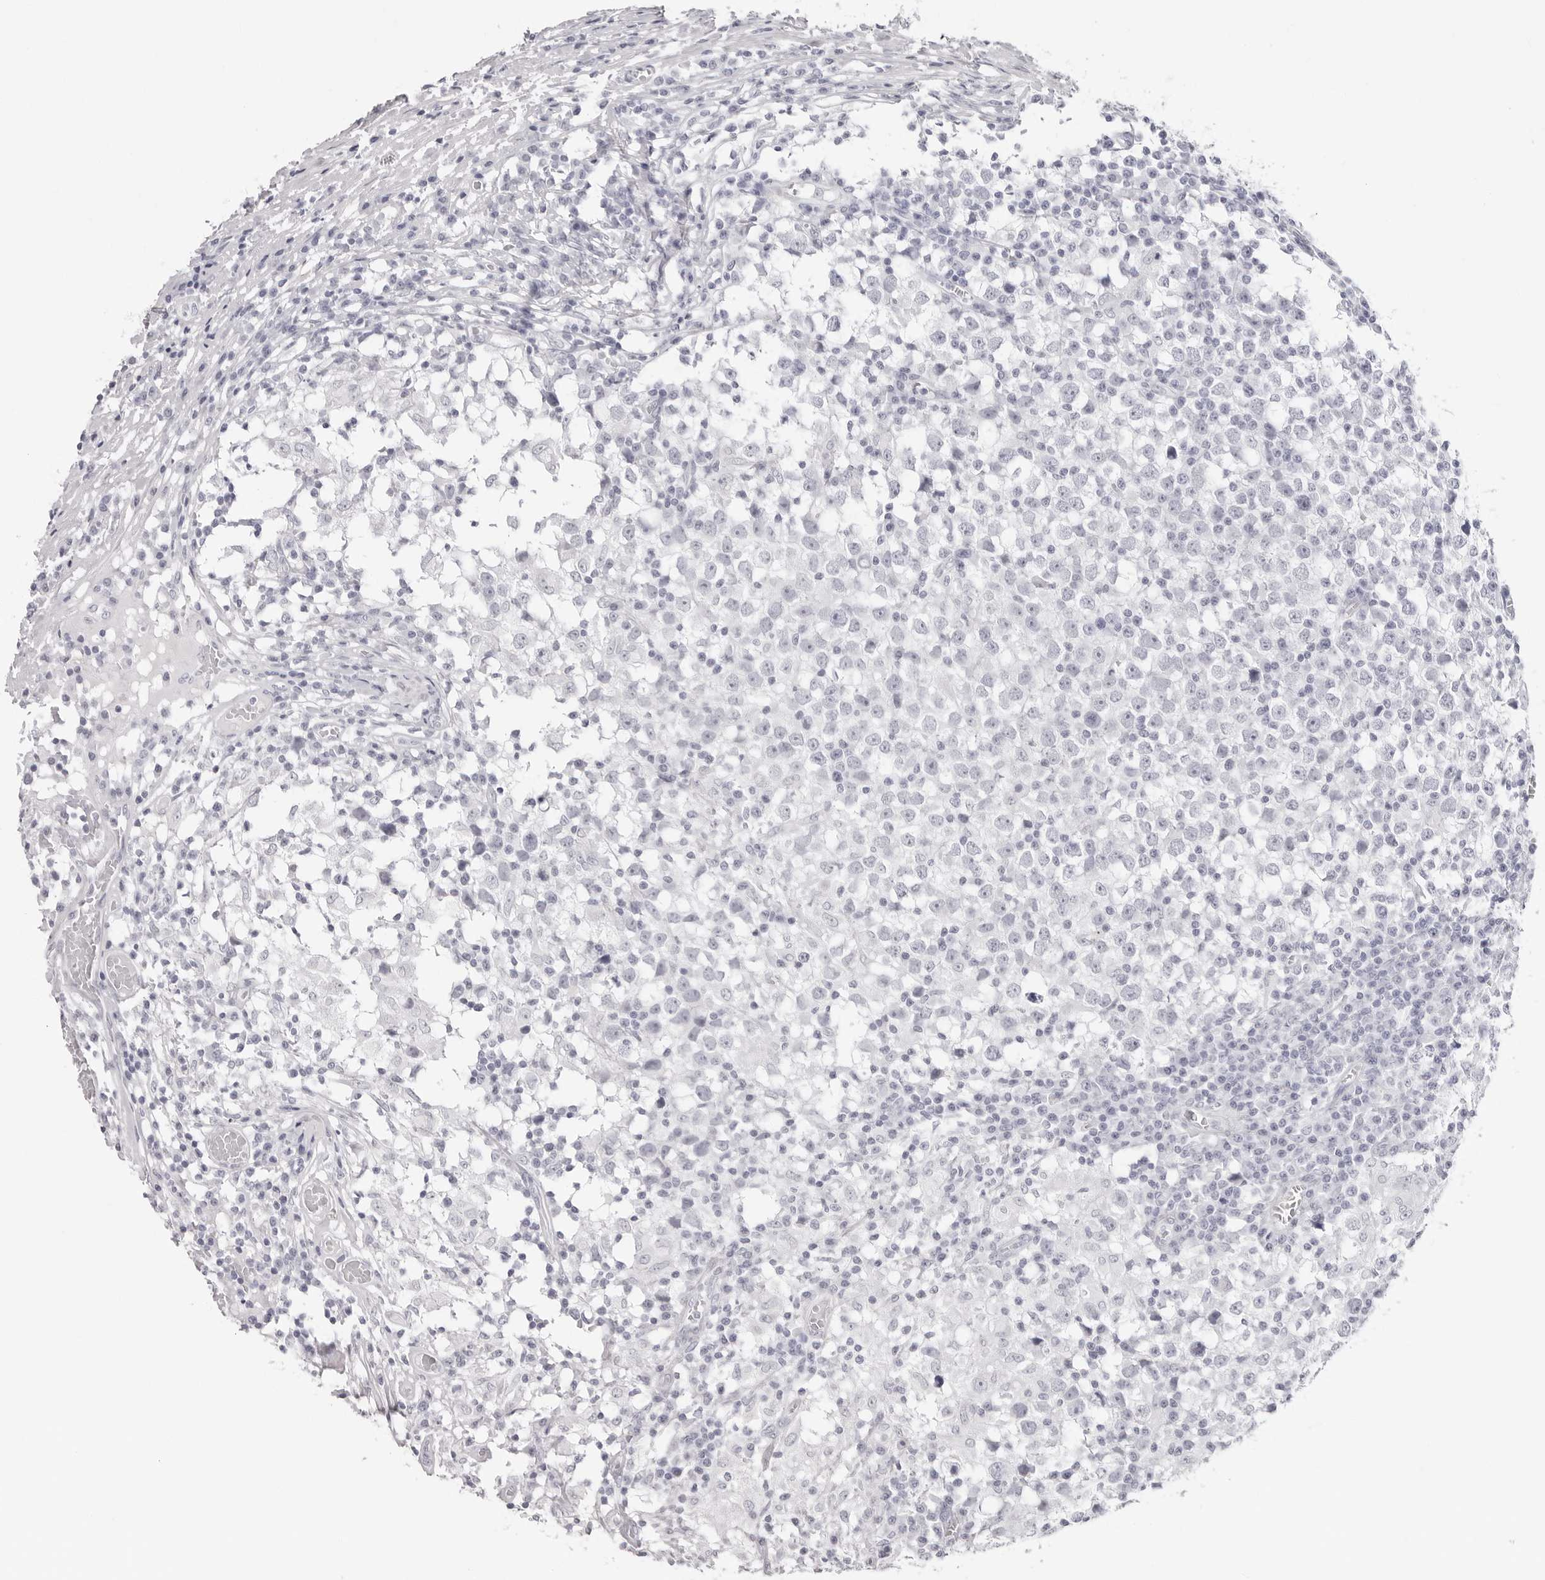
{"staining": {"intensity": "negative", "quantity": "none", "location": "none"}, "tissue": "testis cancer", "cell_type": "Tumor cells", "image_type": "cancer", "snomed": [{"axis": "morphology", "description": "Seminoma, NOS"}, {"axis": "topography", "description": "Testis"}], "caption": "The photomicrograph displays no staining of tumor cells in seminoma (testis).", "gene": "INSL3", "patient": {"sex": "male", "age": 65}}